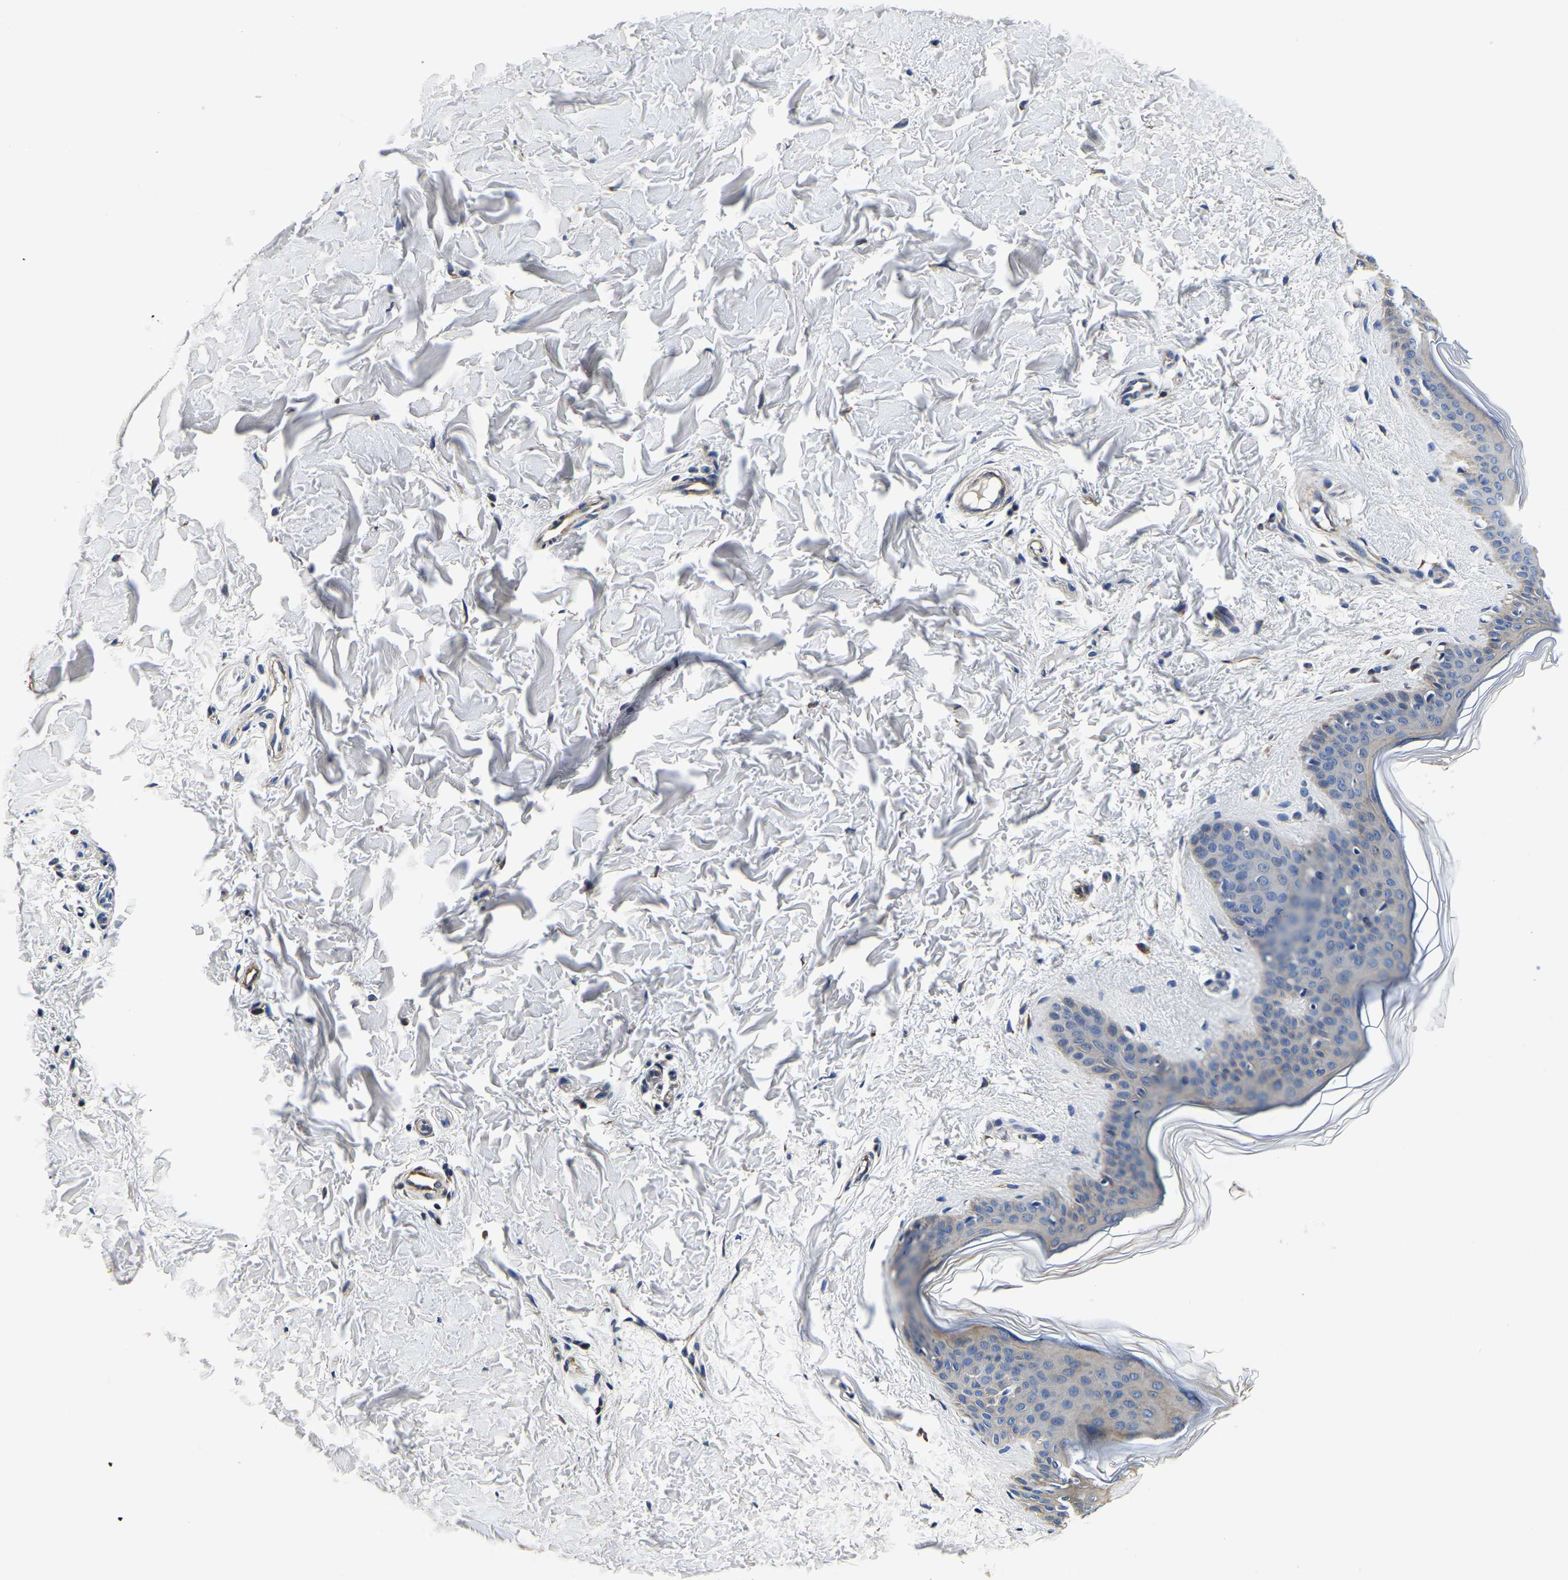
{"staining": {"intensity": "weak", "quantity": ">75%", "location": "cytoplasmic/membranous"}, "tissue": "skin", "cell_type": "Fibroblasts", "image_type": "normal", "snomed": [{"axis": "morphology", "description": "Normal tissue, NOS"}, {"axis": "topography", "description": "Skin"}], "caption": "Immunohistochemical staining of benign human skin reveals weak cytoplasmic/membranous protein staining in approximately >75% of fibroblasts.", "gene": "KCTD17", "patient": {"sex": "female", "age": 17}}